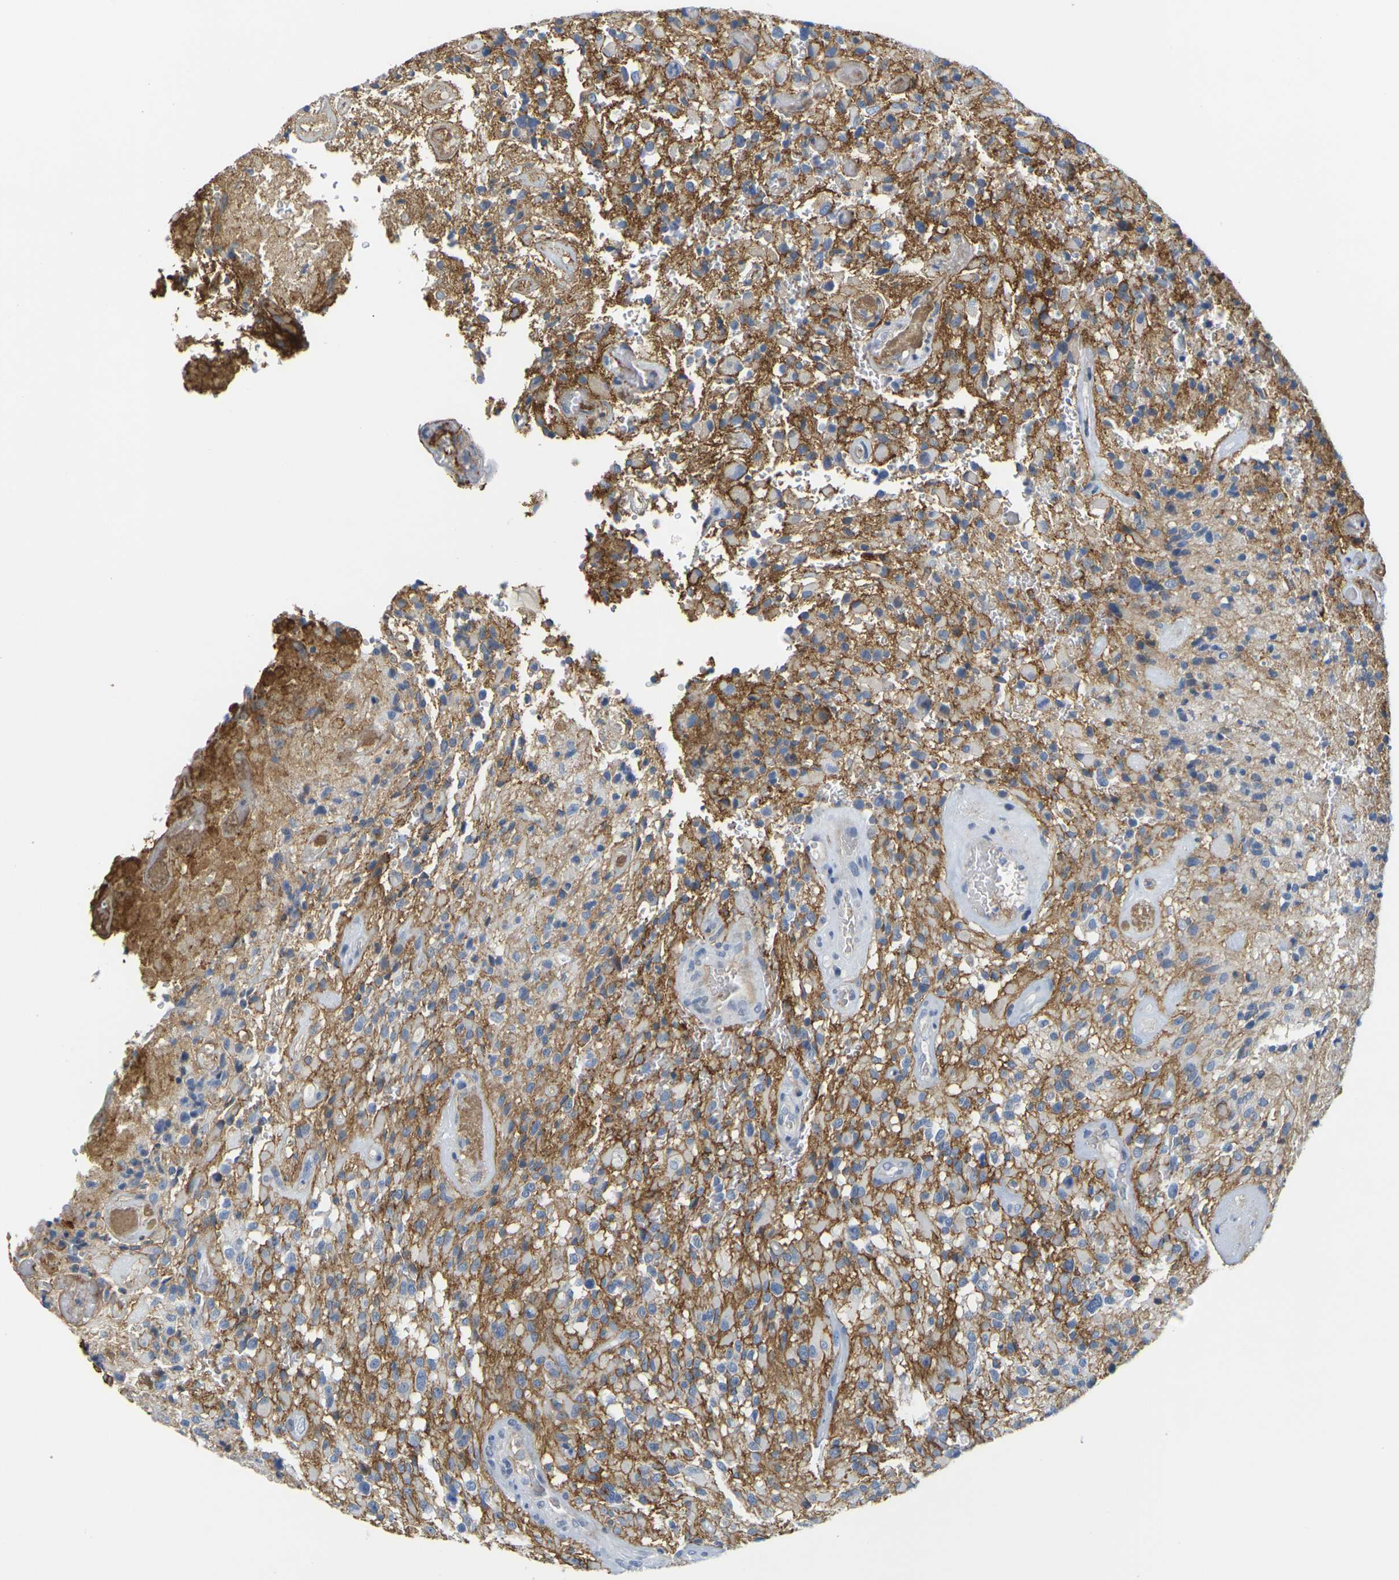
{"staining": {"intensity": "negative", "quantity": "none", "location": "none"}, "tissue": "glioma", "cell_type": "Tumor cells", "image_type": "cancer", "snomed": [{"axis": "morphology", "description": "Glioma, malignant, High grade"}, {"axis": "topography", "description": "Brain"}], "caption": "Tumor cells show no significant protein expression in glioma.", "gene": "OTOF", "patient": {"sex": "male", "age": 71}}